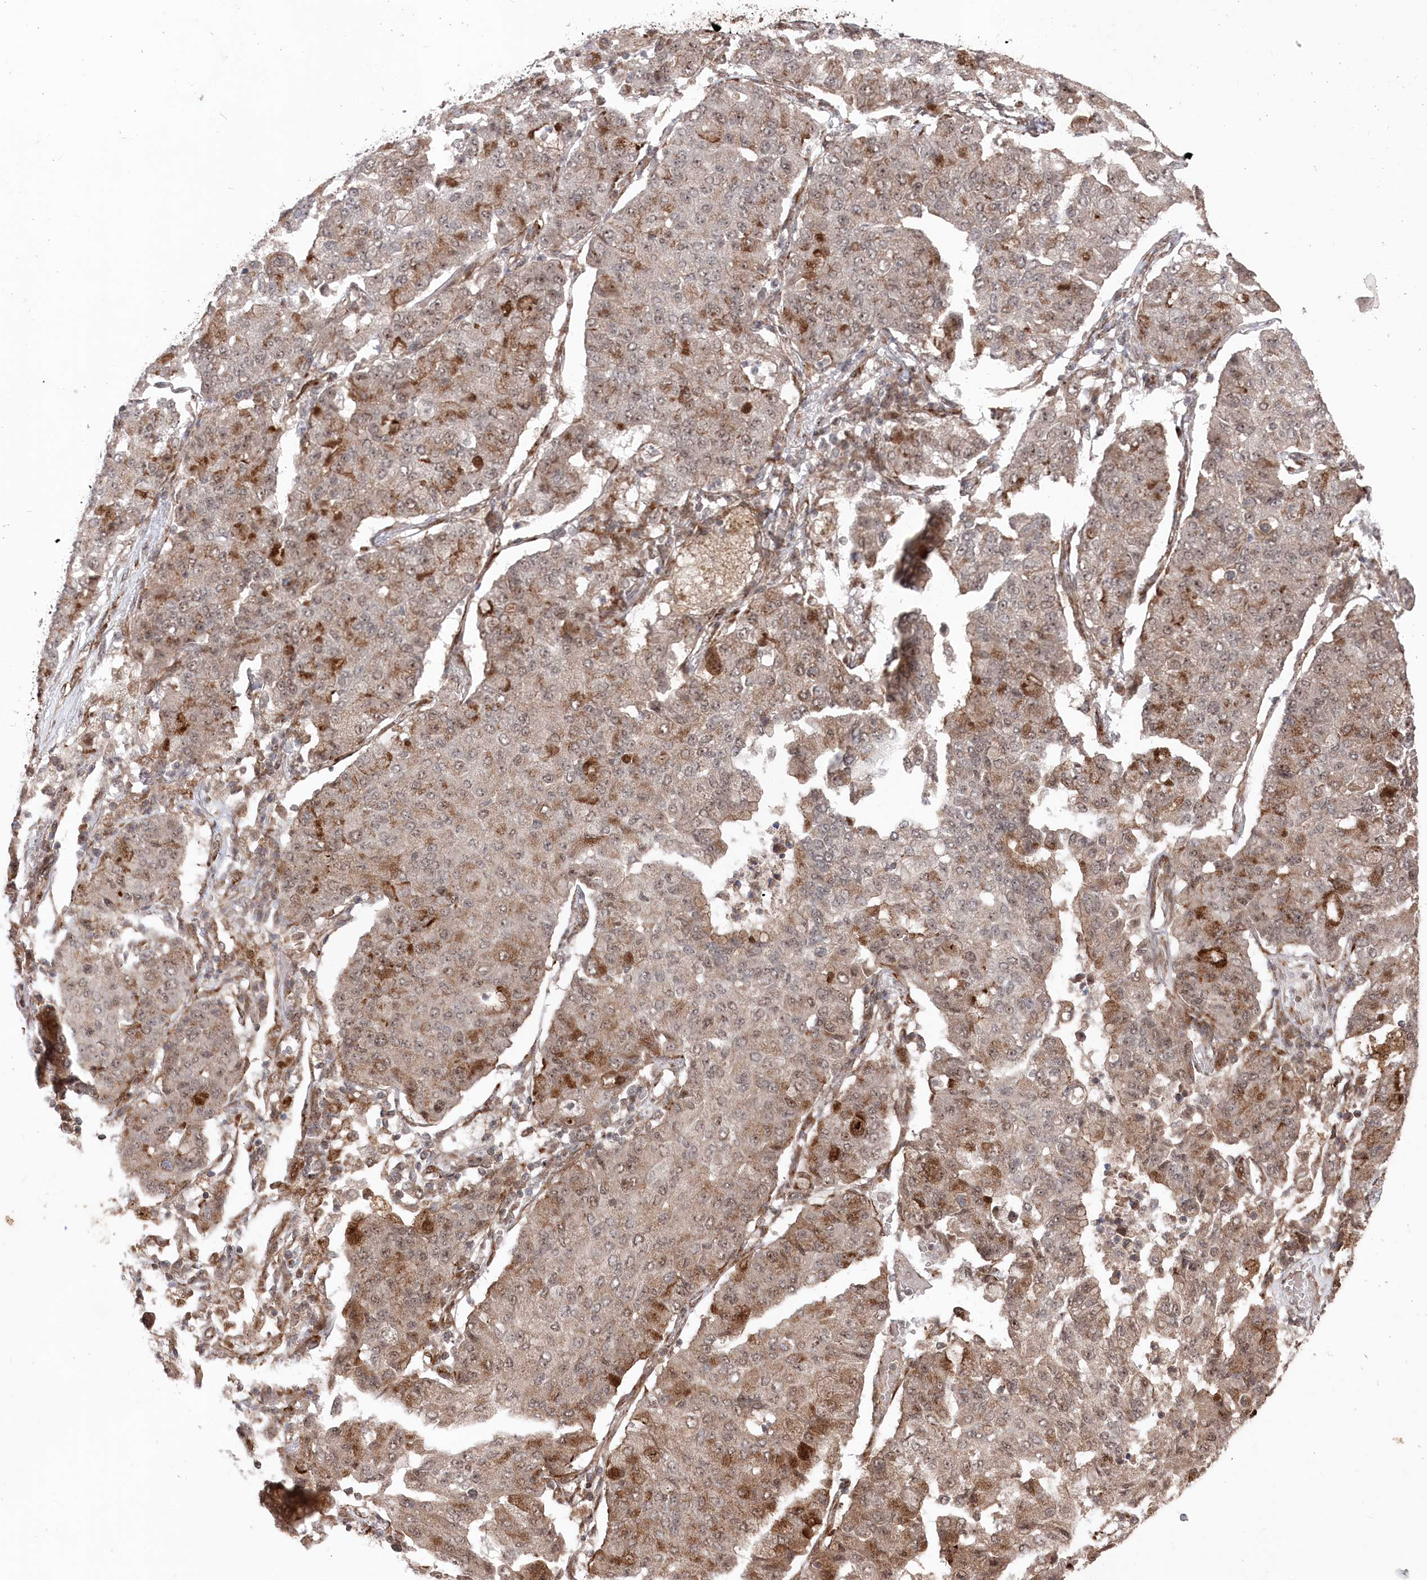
{"staining": {"intensity": "moderate", "quantity": "25%-75%", "location": "cytoplasmic/membranous,nuclear"}, "tissue": "lung cancer", "cell_type": "Tumor cells", "image_type": "cancer", "snomed": [{"axis": "morphology", "description": "Squamous cell carcinoma, NOS"}, {"axis": "topography", "description": "Lung"}], "caption": "Immunohistochemistry of human lung squamous cell carcinoma displays medium levels of moderate cytoplasmic/membranous and nuclear expression in approximately 25%-75% of tumor cells.", "gene": "POLR3A", "patient": {"sex": "male", "age": 74}}